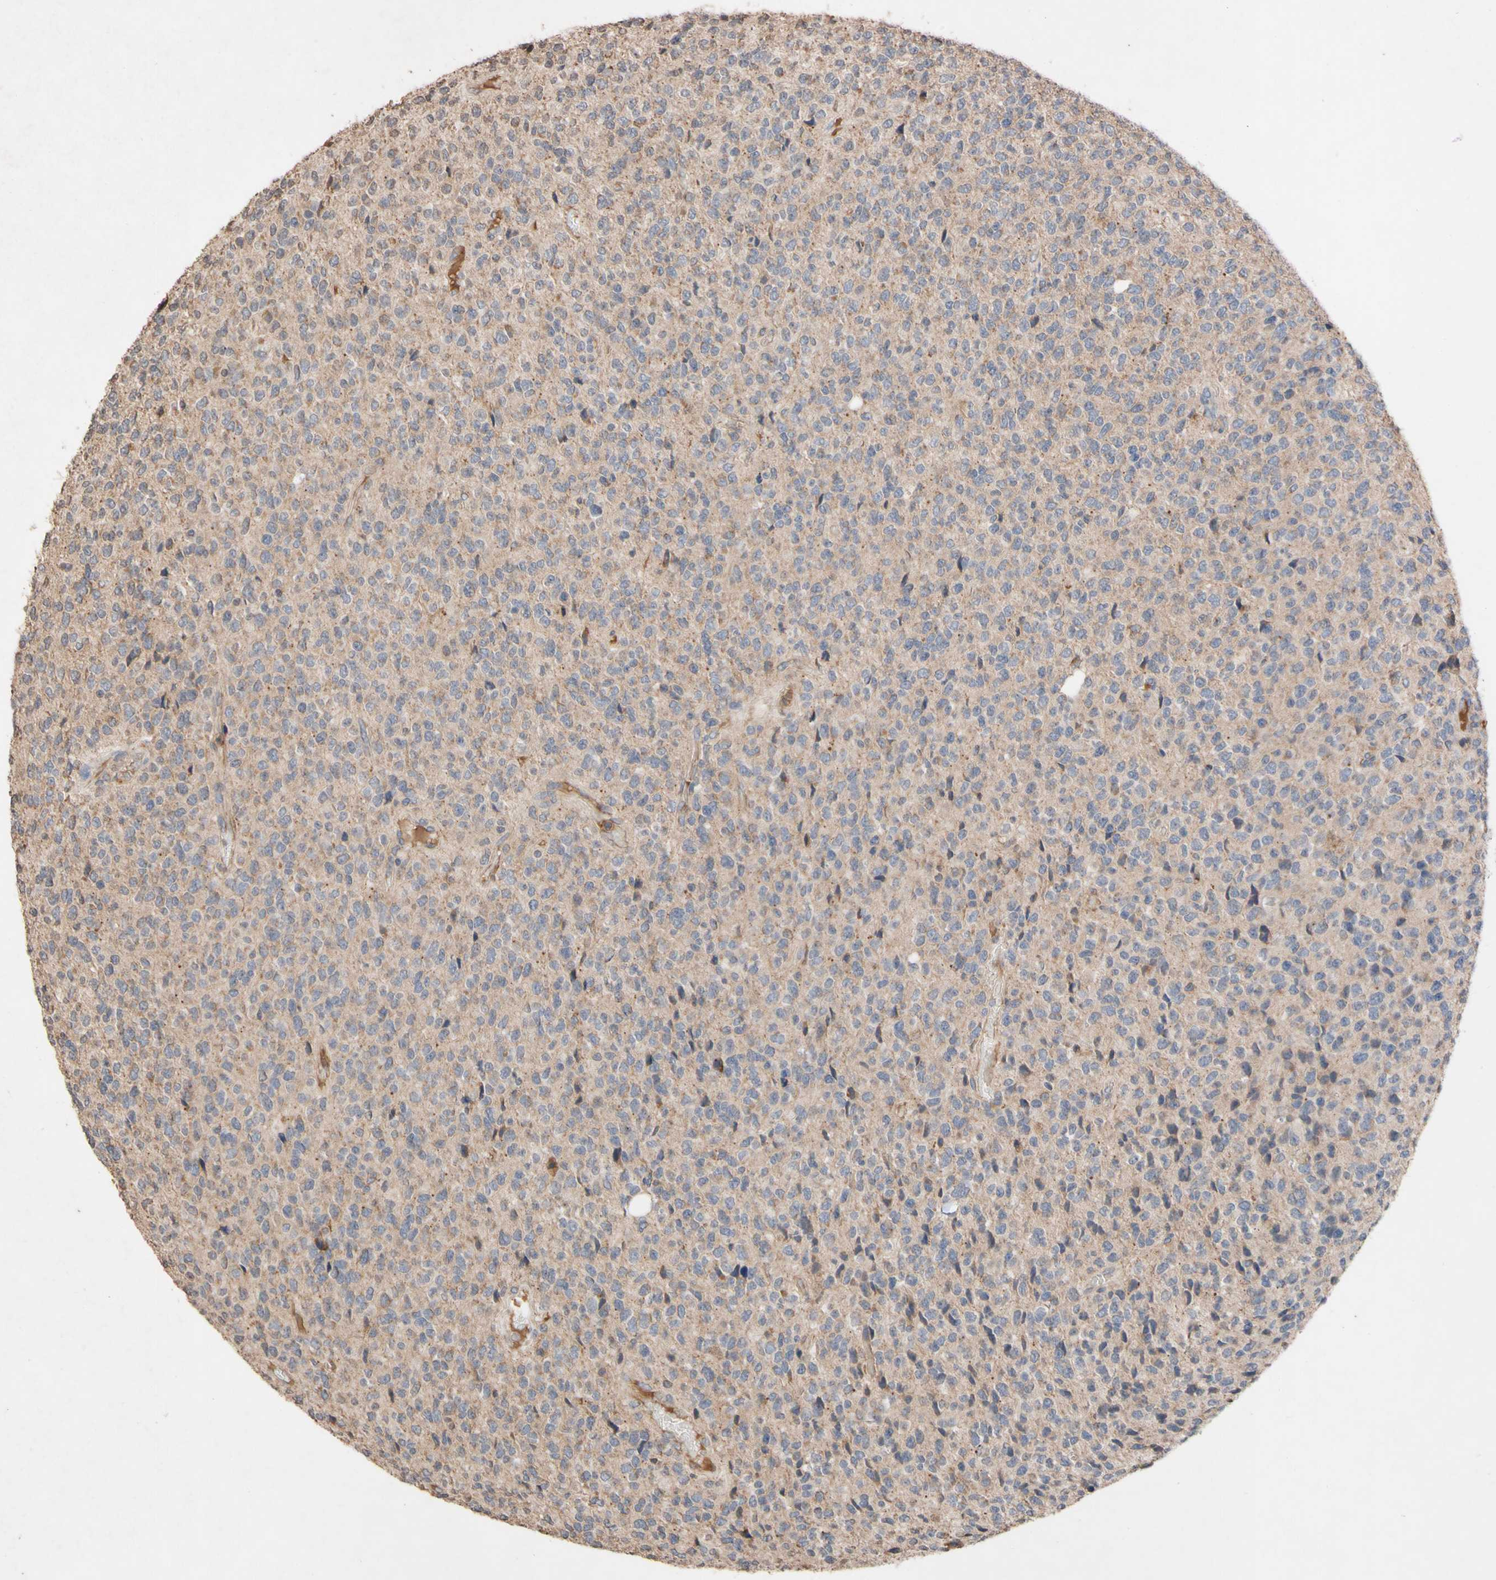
{"staining": {"intensity": "weak", "quantity": "25%-75%", "location": "cytoplasmic/membranous"}, "tissue": "glioma", "cell_type": "Tumor cells", "image_type": "cancer", "snomed": [{"axis": "morphology", "description": "Glioma, malignant, High grade"}, {"axis": "topography", "description": "pancreas cauda"}], "caption": "A histopathology image showing weak cytoplasmic/membranous staining in about 25%-75% of tumor cells in glioma, as visualized by brown immunohistochemical staining.", "gene": "NECTIN3", "patient": {"sex": "male", "age": 60}}